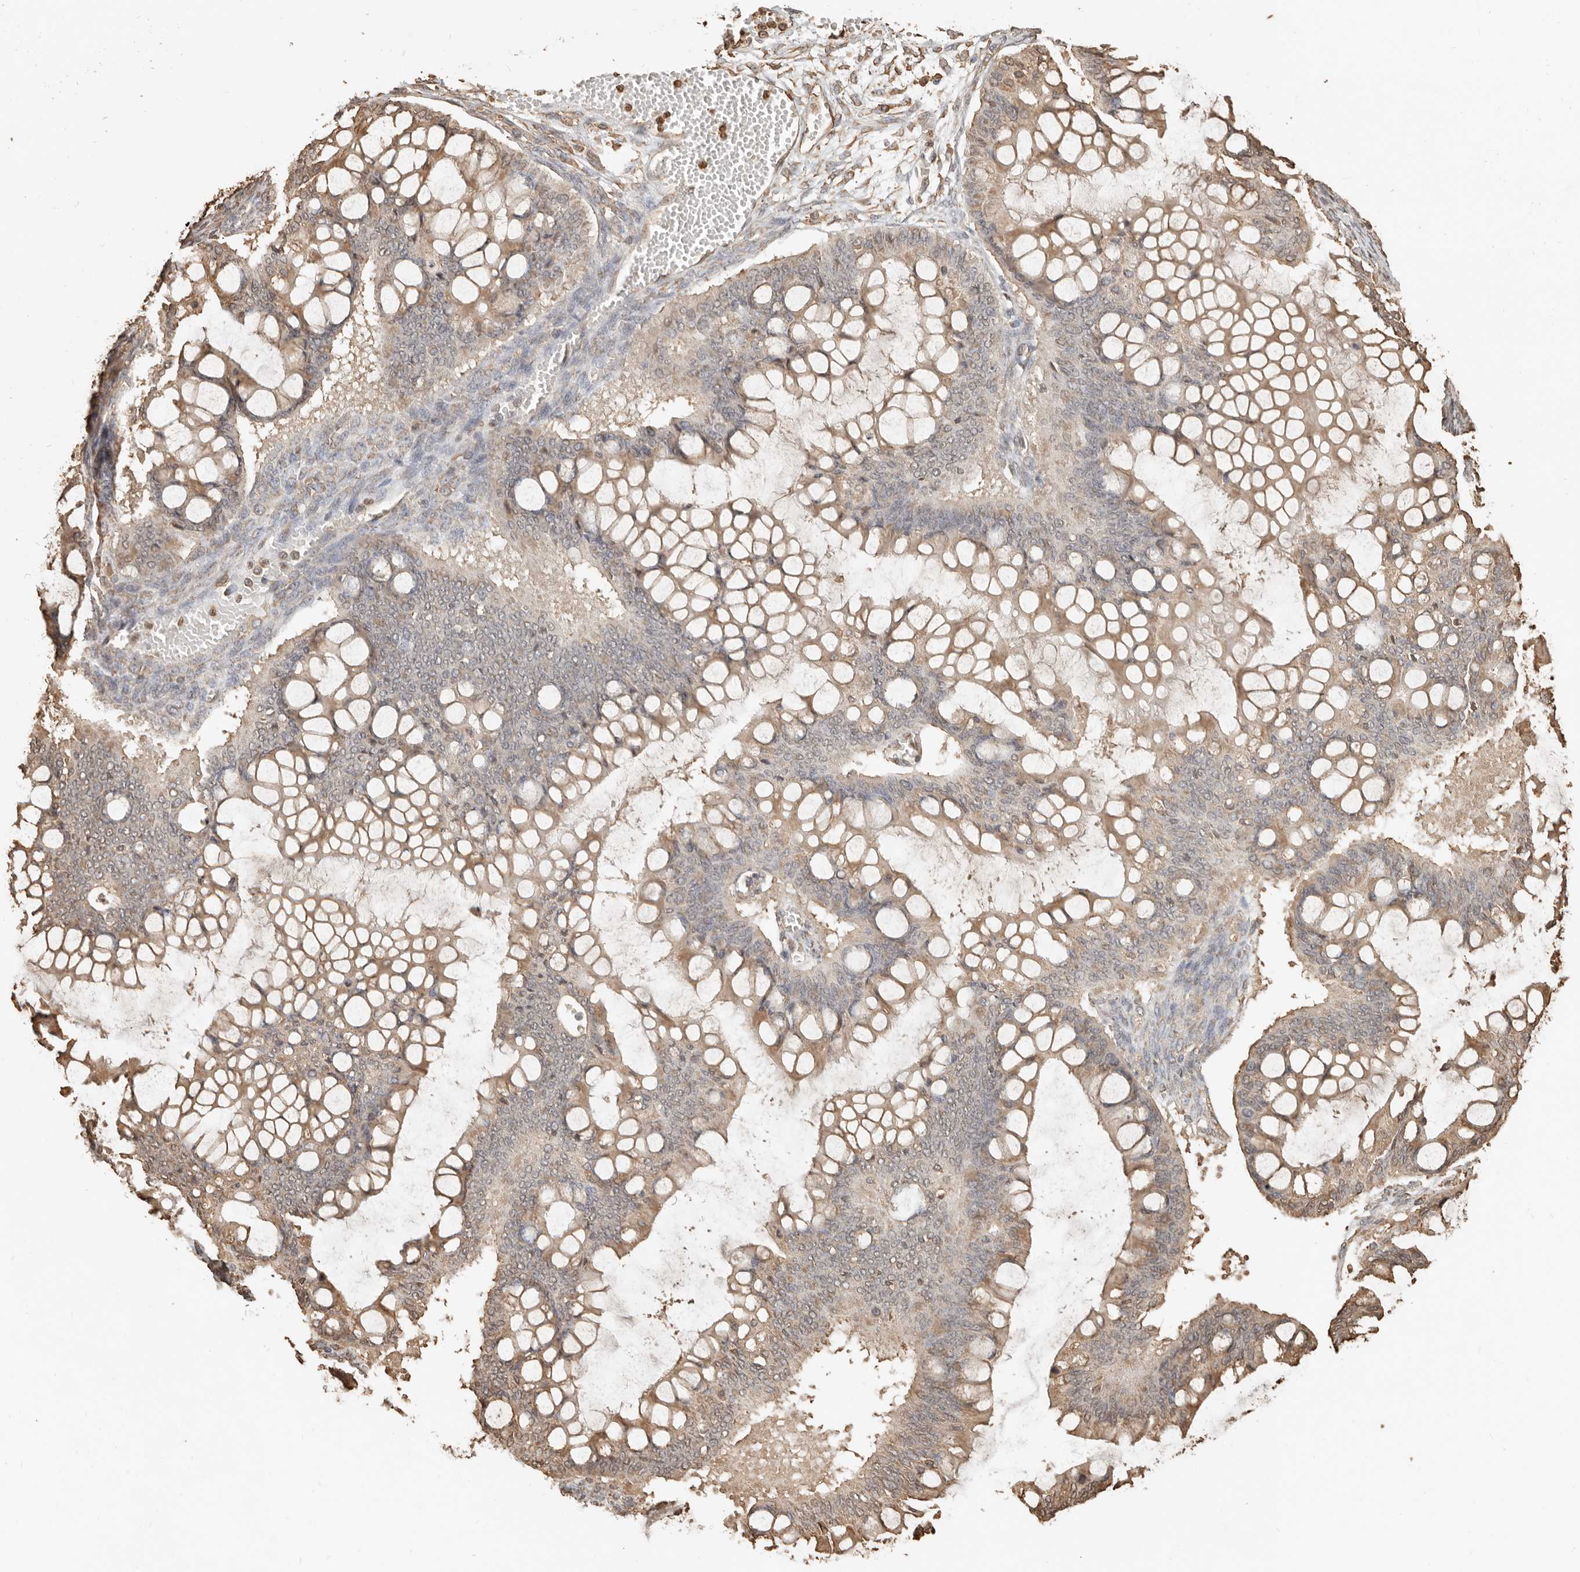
{"staining": {"intensity": "moderate", "quantity": "25%-75%", "location": "cytoplasmic/membranous"}, "tissue": "ovarian cancer", "cell_type": "Tumor cells", "image_type": "cancer", "snomed": [{"axis": "morphology", "description": "Cystadenocarcinoma, mucinous, NOS"}, {"axis": "topography", "description": "Ovary"}], "caption": "High-magnification brightfield microscopy of ovarian mucinous cystadenocarcinoma stained with DAB (3,3'-diaminobenzidine) (brown) and counterstained with hematoxylin (blue). tumor cells exhibit moderate cytoplasmic/membranous positivity is appreciated in about25%-75% of cells.", "gene": "ARHGEF10L", "patient": {"sex": "female", "age": 73}}